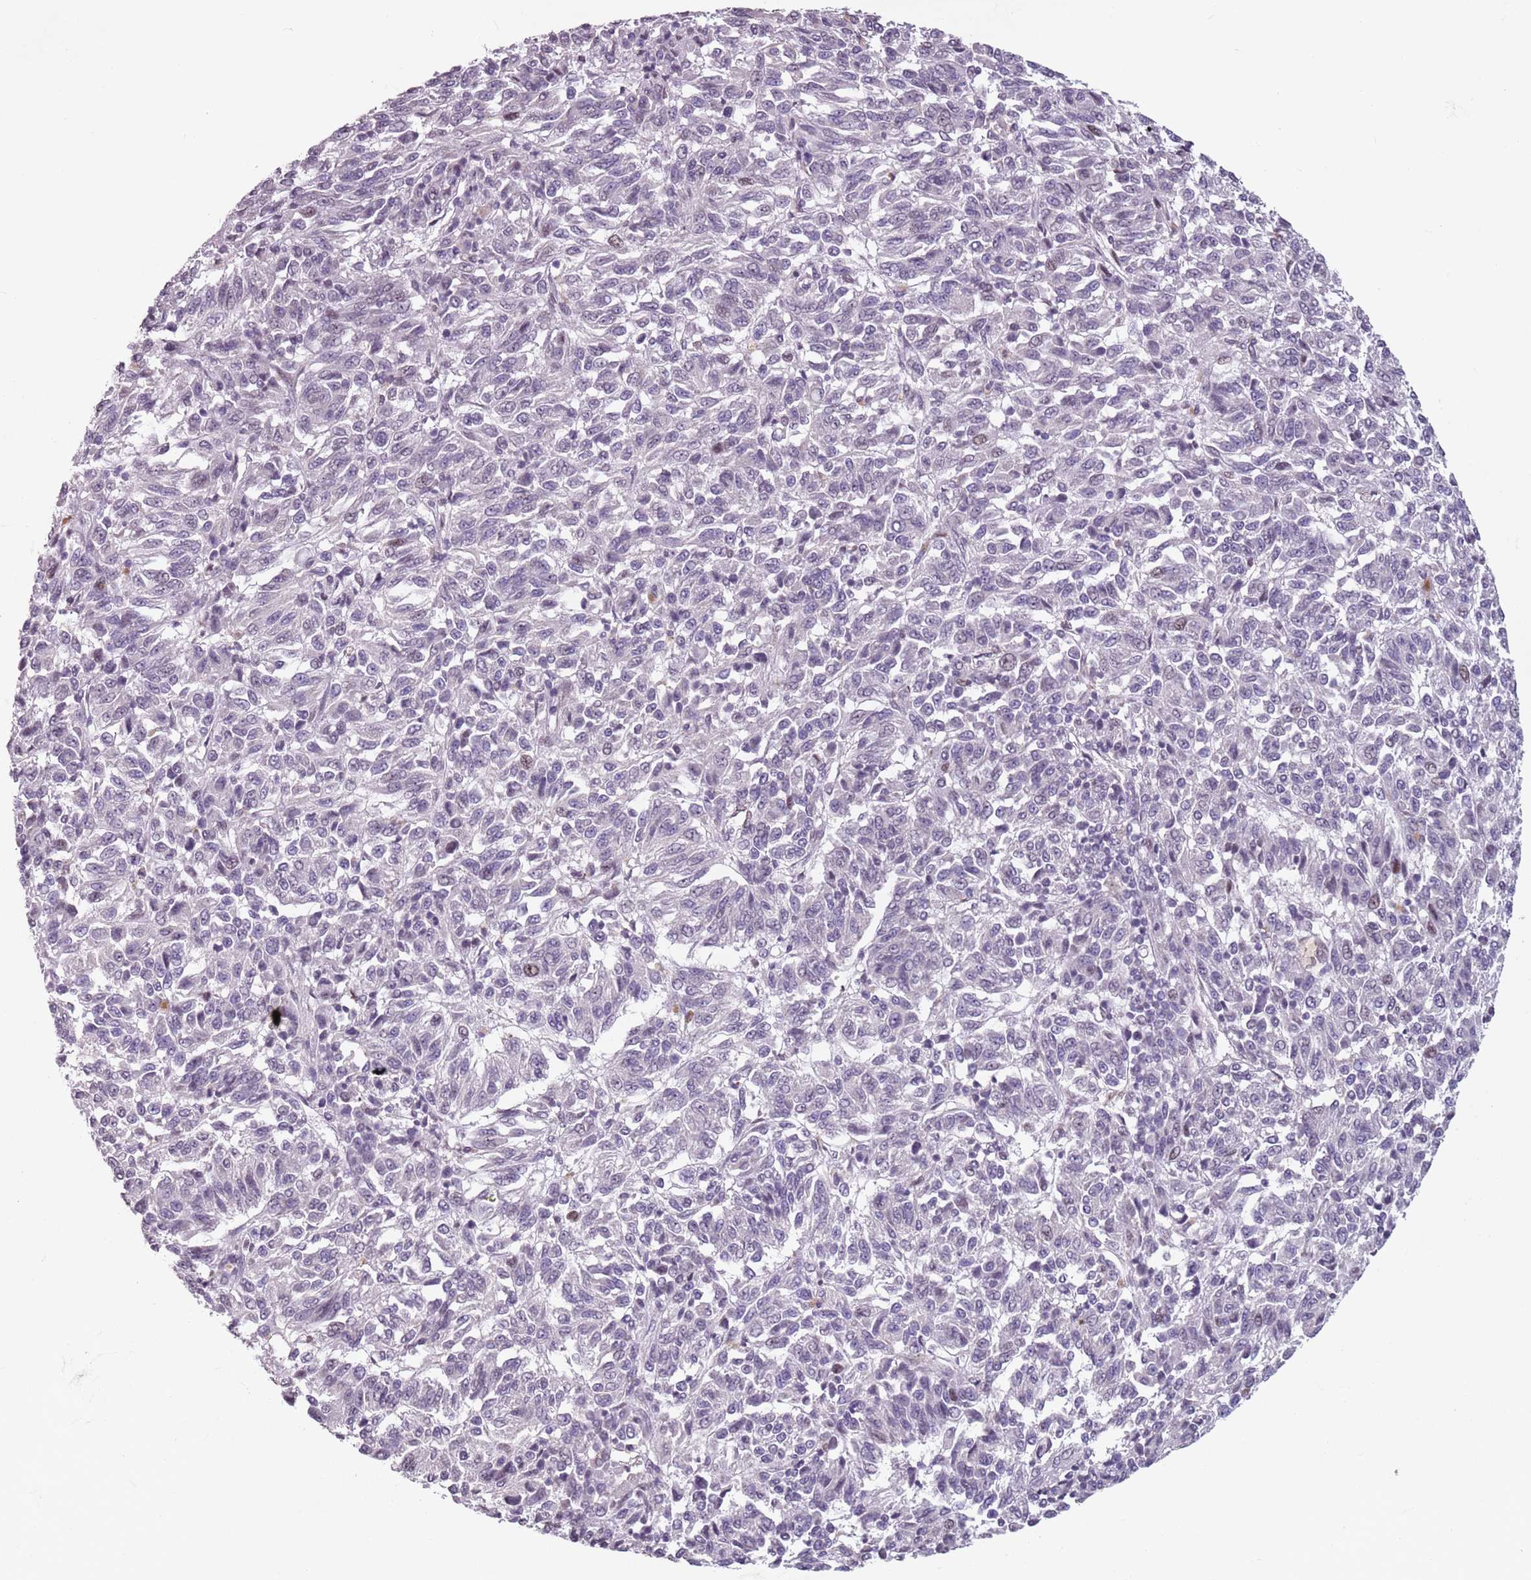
{"staining": {"intensity": "negative", "quantity": "none", "location": "none"}, "tissue": "melanoma", "cell_type": "Tumor cells", "image_type": "cancer", "snomed": [{"axis": "morphology", "description": "Malignant melanoma, Metastatic site"}, {"axis": "topography", "description": "Lung"}], "caption": "Tumor cells are negative for brown protein staining in malignant melanoma (metastatic site).", "gene": "TMC4", "patient": {"sex": "male", "age": 64}}